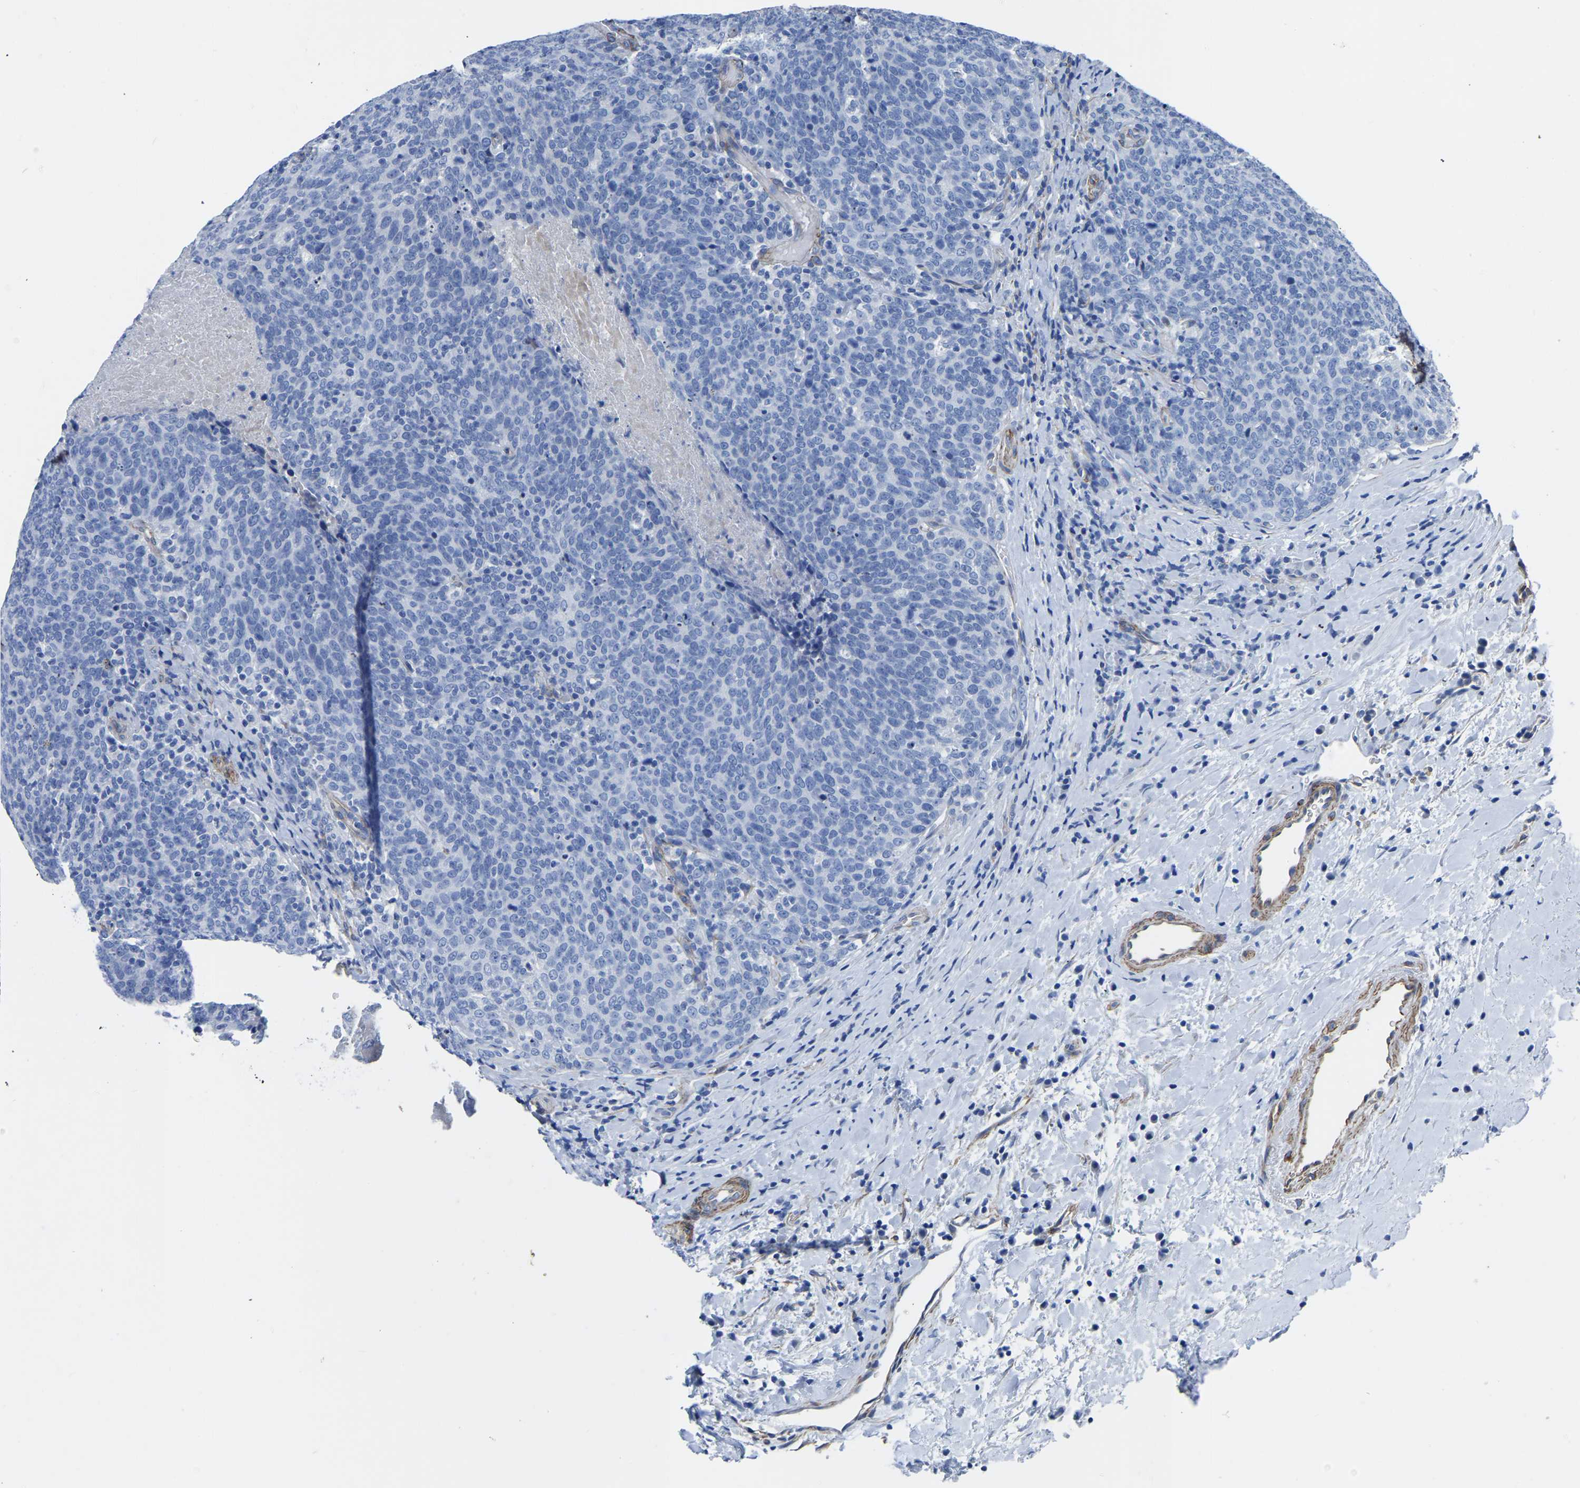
{"staining": {"intensity": "negative", "quantity": "none", "location": "none"}, "tissue": "head and neck cancer", "cell_type": "Tumor cells", "image_type": "cancer", "snomed": [{"axis": "morphology", "description": "Squamous cell carcinoma, NOS"}, {"axis": "morphology", "description": "Squamous cell carcinoma, metastatic, NOS"}, {"axis": "topography", "description": "Lymph node"}, {"axis": "topography", "description": "Head-Neck"}], "caption": "A histopathology image of head and neck cancer stained for a protein exhibits no brown staining in tumor cells.", "gene": "SLC45A3", "patient": {"sex": "male", "age": 62}}